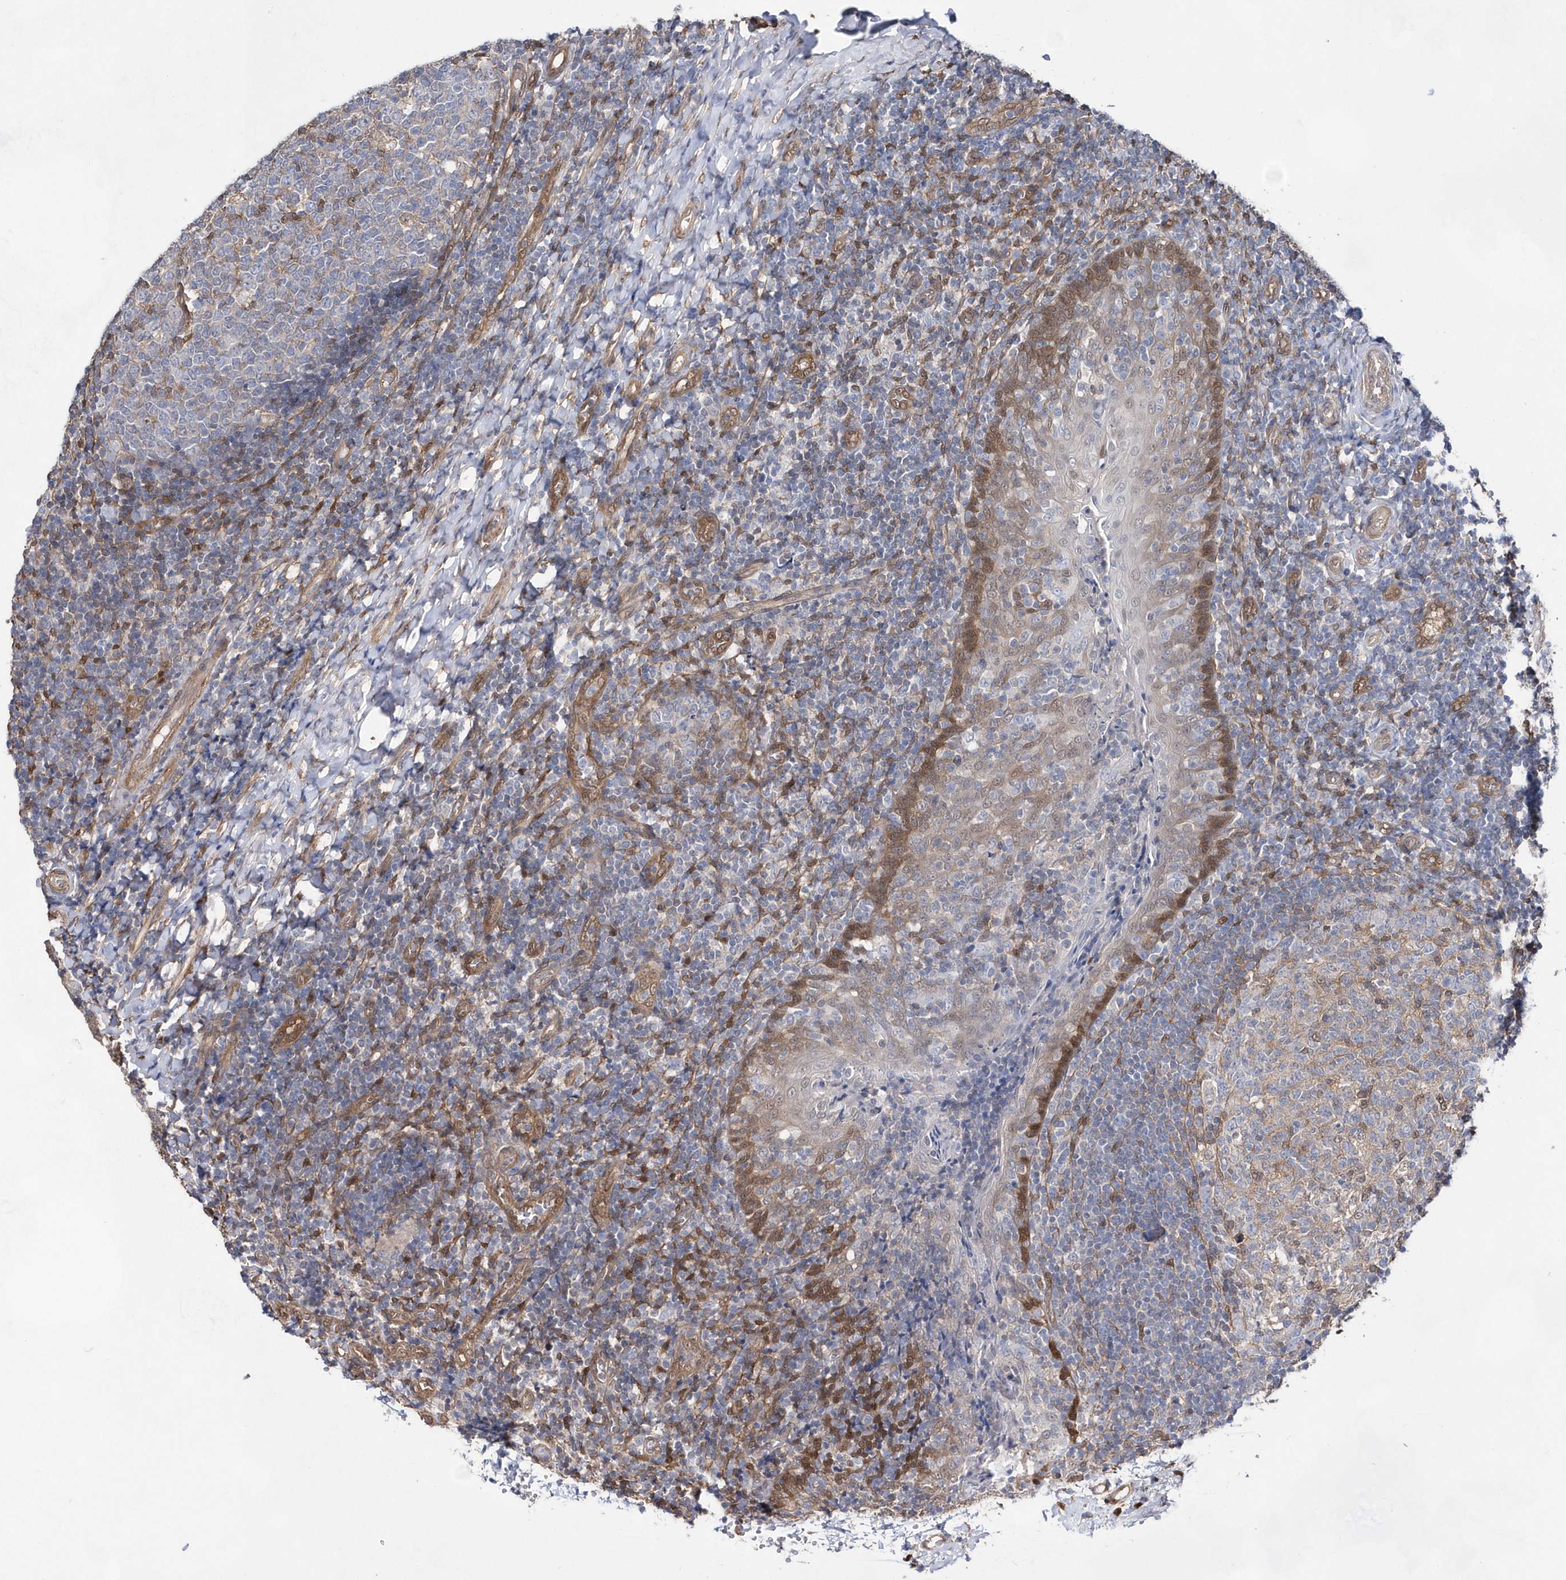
{"staining": {"intensity": "weak", "quantity": "<25%", "location": "cytoplasmic/membranous,nuclear"}, "tissue": "tonsil", "cell_type": "Germinal center cells", "image_type": "normal", "snomed": [{"axis": "morphology", "description": "Normal tissue, NOS"}, {"axis": "topography", "description": "Tonsil"}], "caption": "Tonsil stained for a protein using immunohistochemistry (IHC) reveals no positivity germinal center cells.", "gene": "BDH2", "patient": {"sex": "female", "age": 19}}